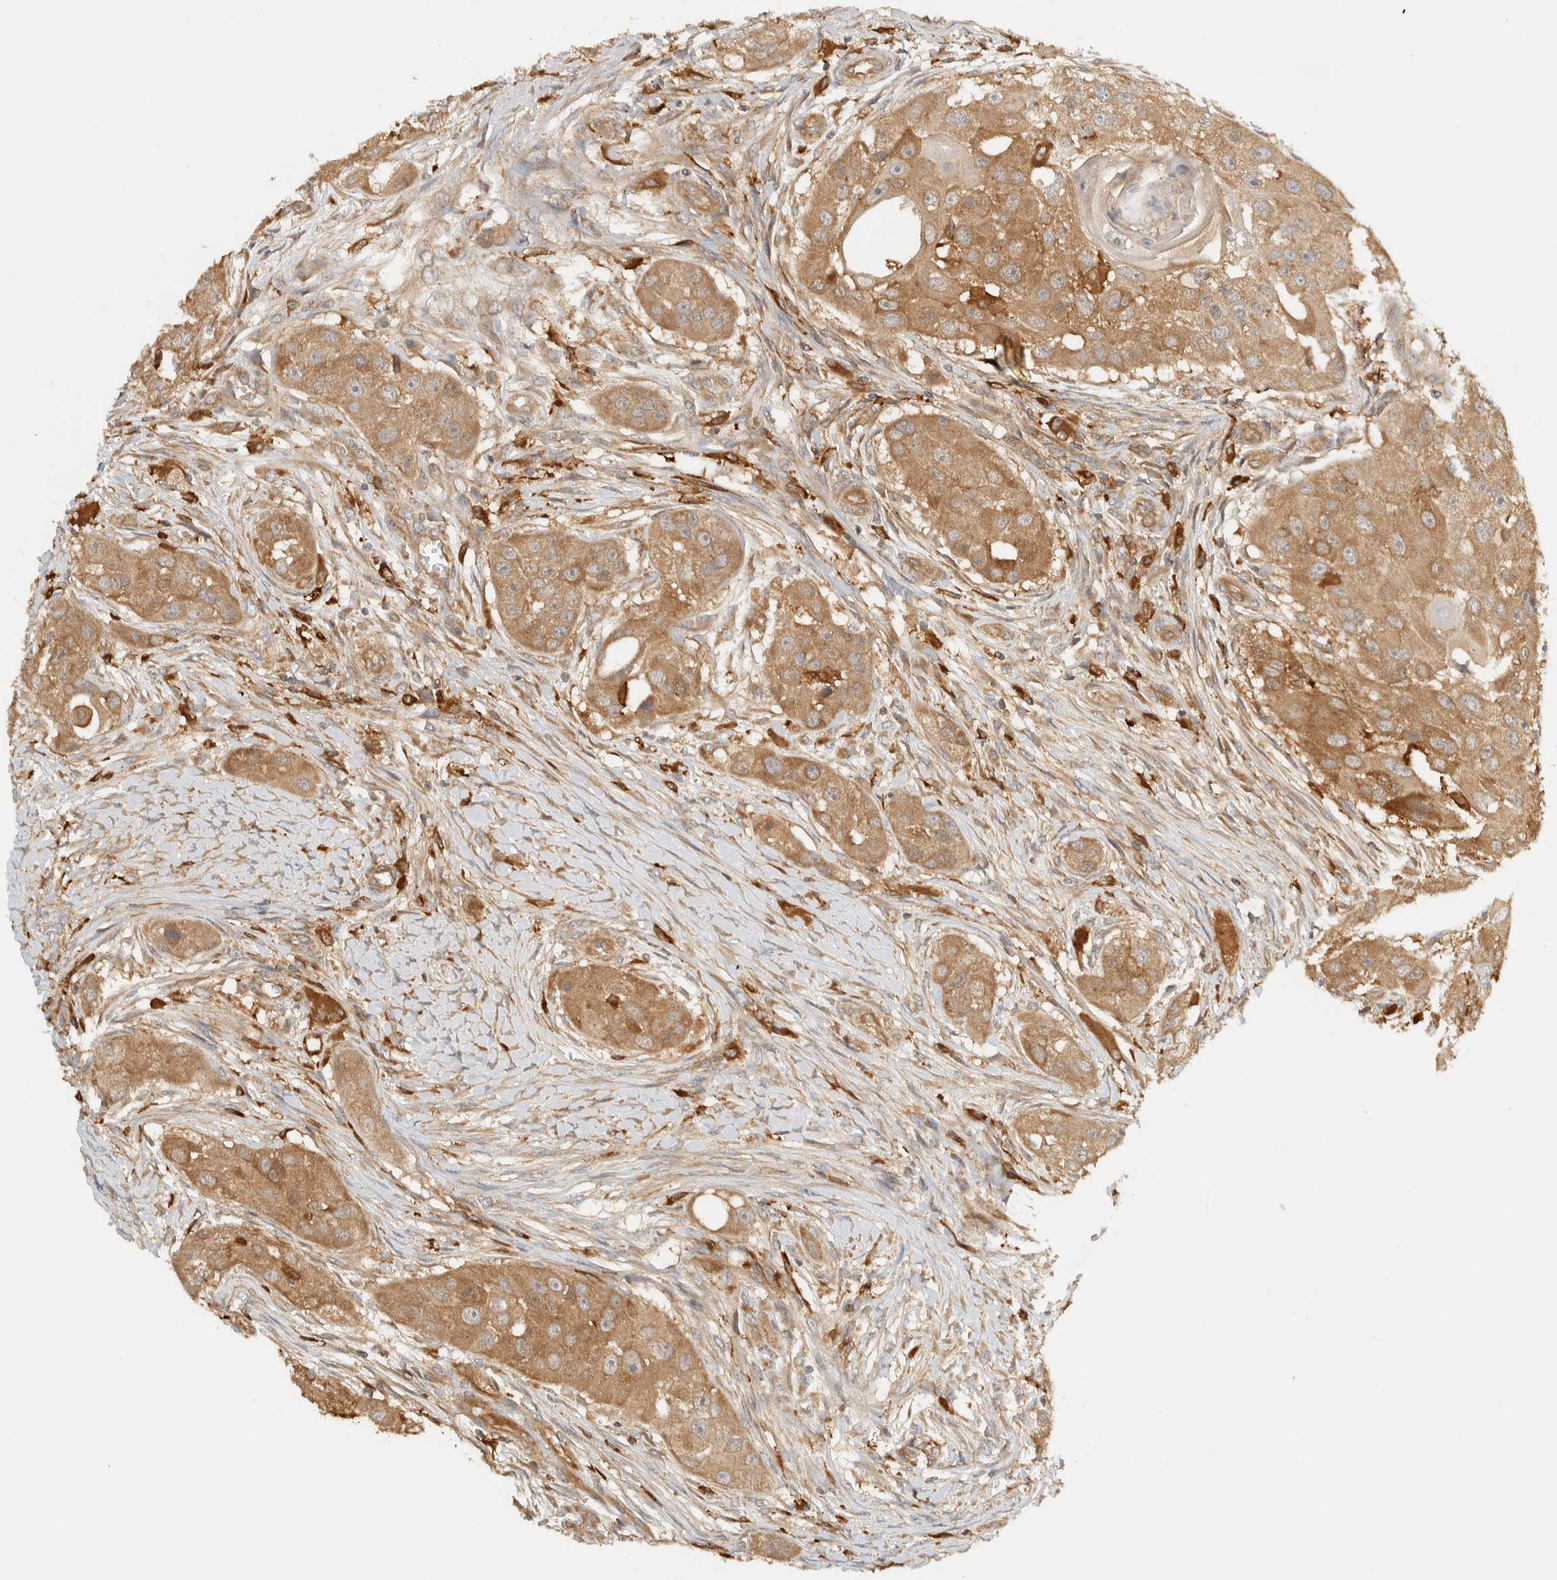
{"staining": {"intensity": "moderate", "quantity": ">75%", "location": "cytoplasmic/membranous"}, "tissue": "head and neck cancer", "cell_type": "Tumor cells", "image_type": "cancer", "snomed": [{"axis": "morphology", "description": "Normal tissue, NOS"}, {"axis": "morphology", "description": "Squamous cell carcinoma, NOS"}, {"axis": "topography", "description": "Skeletal muscle"}, {"axis": "topography", "description": "Head-Neck"}], "caption": "Immunohistochemistry (IHC) histopathology image of human head and neck cancer (squamous cell carcinoma) stained for a protein (brown), which reveals medium levels of moderate cytoplasmic/membranous staining in approximately >75% of tumor cells.", "gene": "TMEM192", "patient": {"sex": "male", "age": 51}}